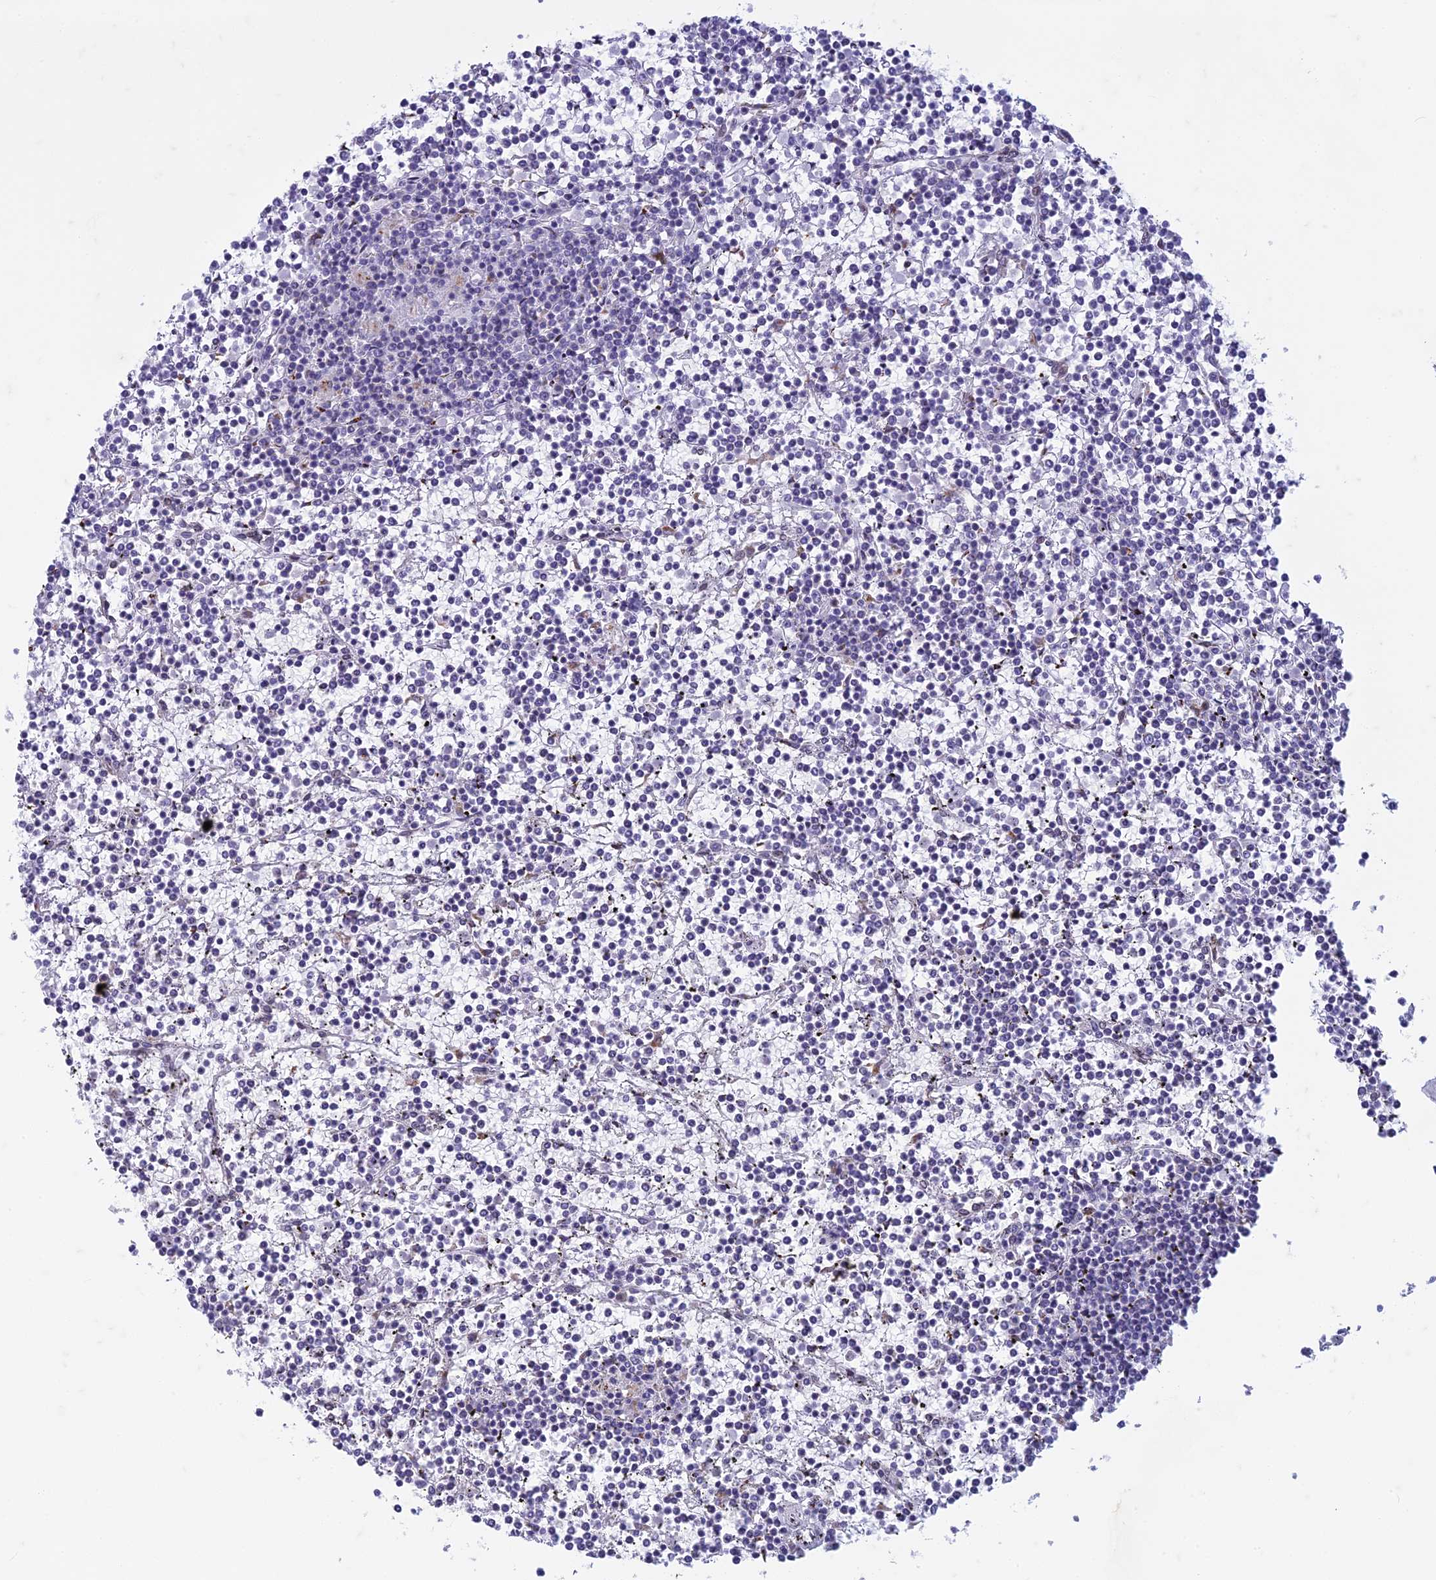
{"staining": {"intensity": "negative", "quantity": "none", "location": "none"}, "tissue": "lymphoma", "cell_type": "Tumor cells", "image_type": "cancer", "snomed": [{"axis": "morphology", "description": "Malignant lymphoma, non-Hodgkin's type, Low grade"}, {"axis": "topography", "description": "Spleen"}], "caption": "Immunohistochemistry (IHC) micrograph of lymphoma stained for a protein (brown), which shows no expression in tumor cells. Brightfield microscopy of IHC stained with DAB (brown) and hematoxylin (blue), captured at high magnification.", "gene": "FAM3C", "patient": {"sex": "female", "age": 19}}